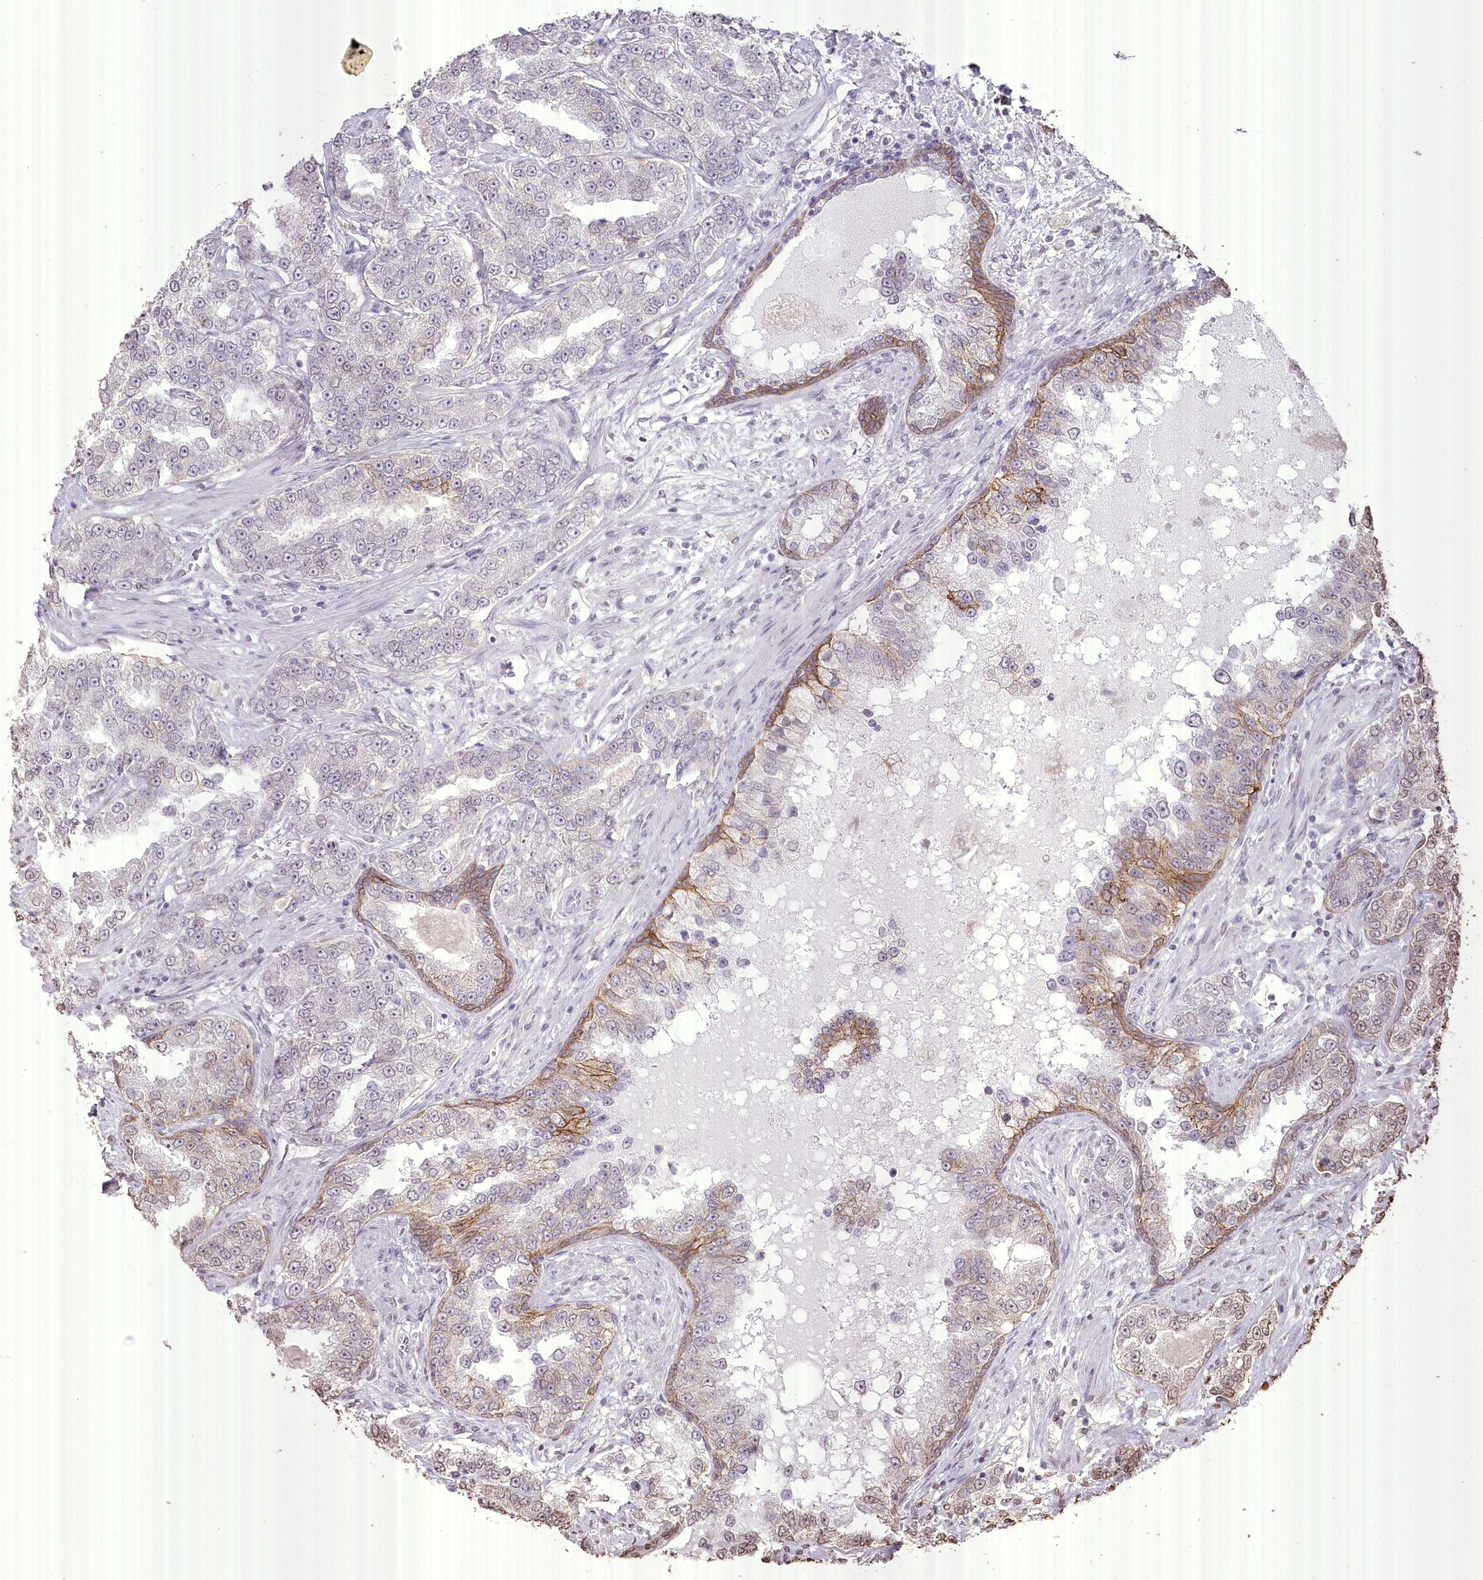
{"staining": {"intensity": "weak", "quantity": "<25%", "location": "cytoplasmic/membranous"}, "tissue": "prostate cancer", "cell_type": "Tumor cells", "image_type": "cancer", "snomed": [{"axis": "morphology", "description": "Normal tissue, NOS"}, {"axis": "morphology", "description": "Adenocarcinoma, High grade"}, {"axis": "topography", "description": "Prostate"}], "caption": "Human prostate adenocarcinoma (high-grade) stained for a protein using IHC exhibits no positivity in tumor cells.", "gene": "SLC39A10", "patient": {"sex": "male", "age": 83}}